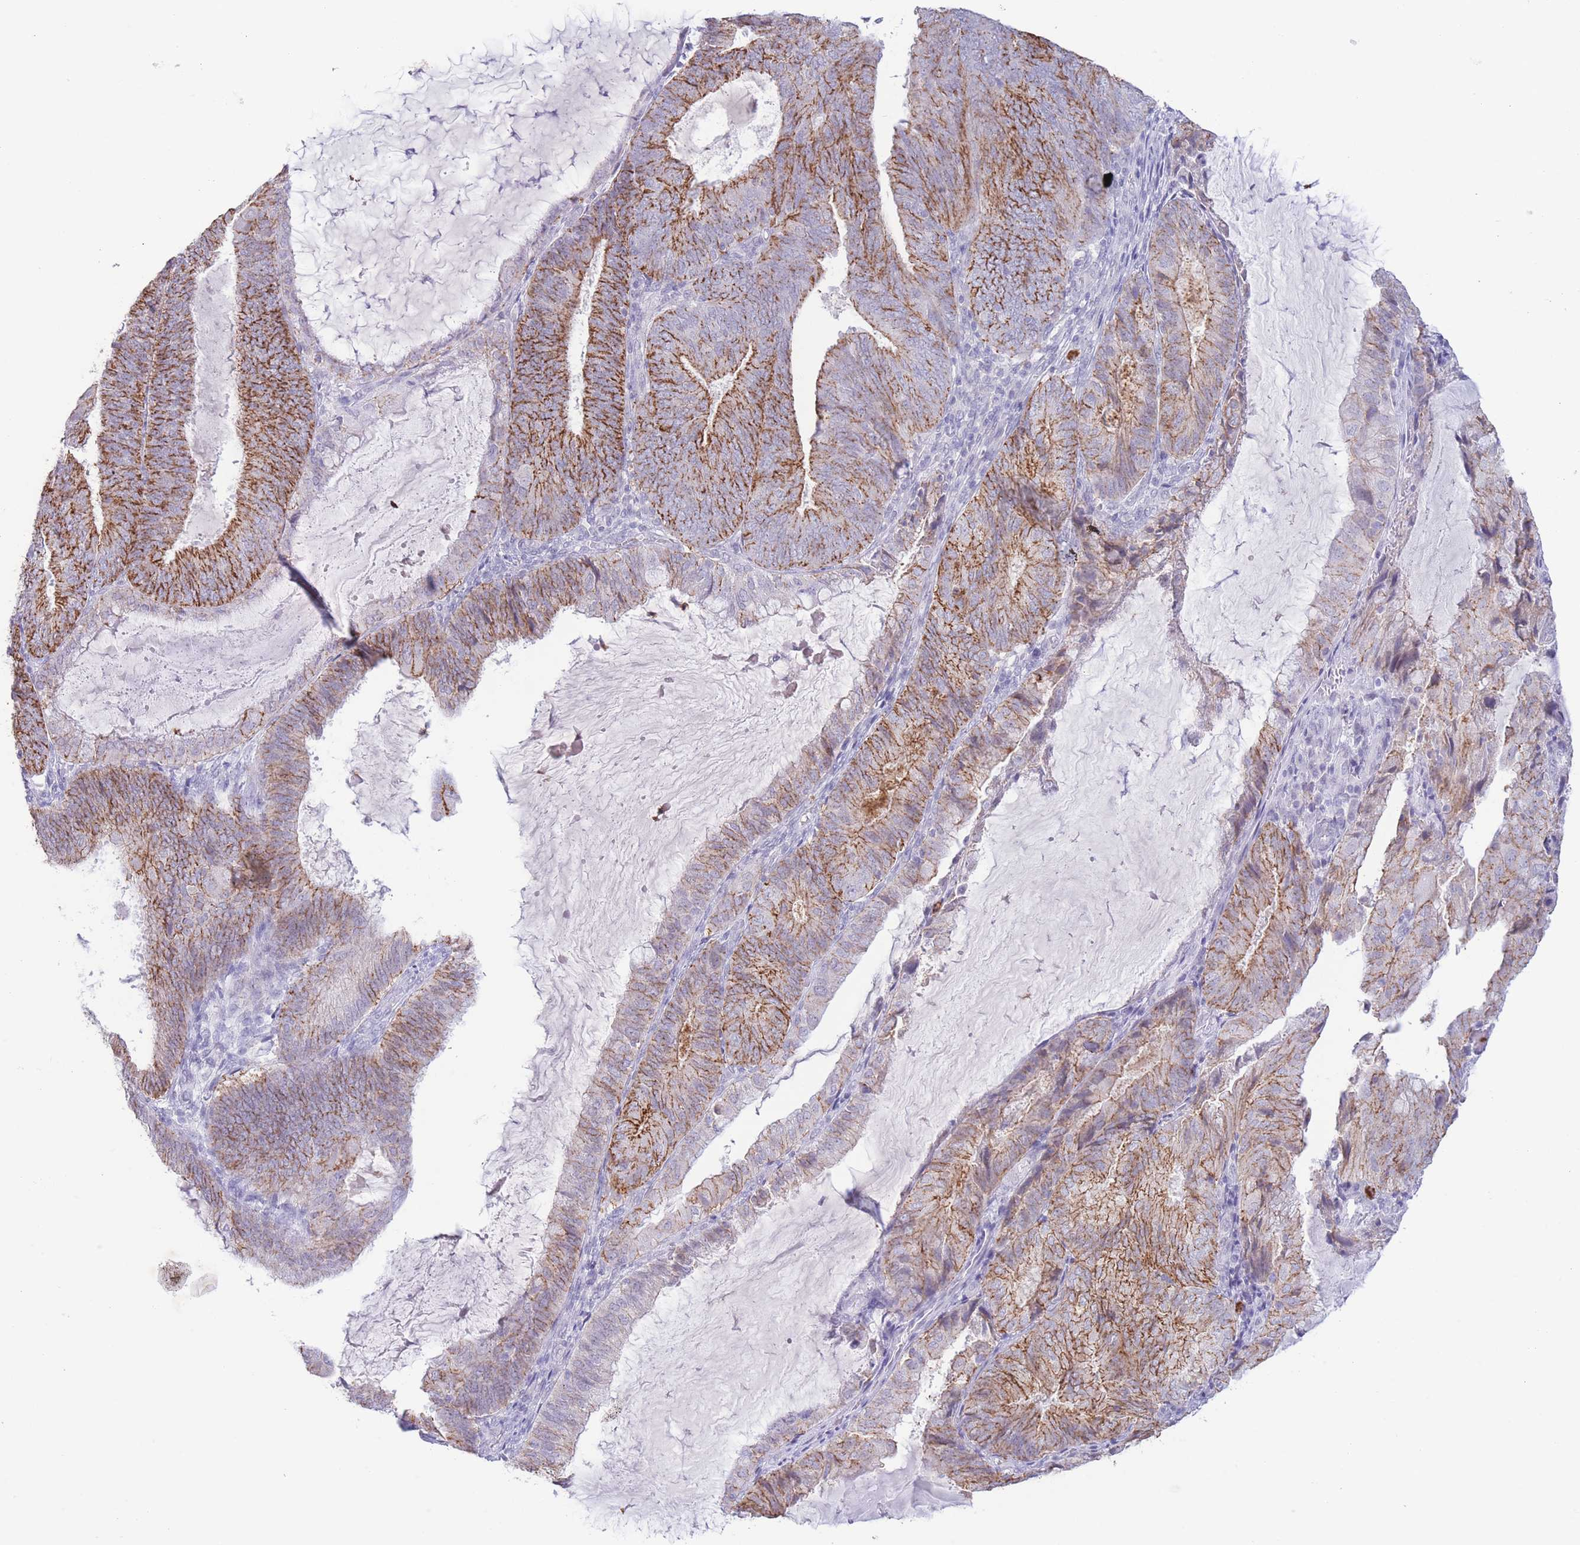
{"staining": {"intensity": "moderate", "quantity": "25%-75%", "location": "cytoplasmic/membranous"}, "tissue": "endometrial cancer", "cell_type": "Tumor cells", "image_type": "cancer", "snomed": [{"axis": "morphology", "description": "Adenocarcinoma, NOS"}, {"axis": "topography", "description": "Endometrium"}], "caption": "Immunohistochemical staining of human endometrial cancer shows medium levels of moderate cytoplasmic/membranous protein positivity in about 25%-75% of tumor cells. The protein of interest is stained brown, and the nuclei are stained in blue (DAB IHC with brightfield microscopy, high magnification).", "gene": "LCLAT1", "patient": {"sex": "female", "age": 81}}